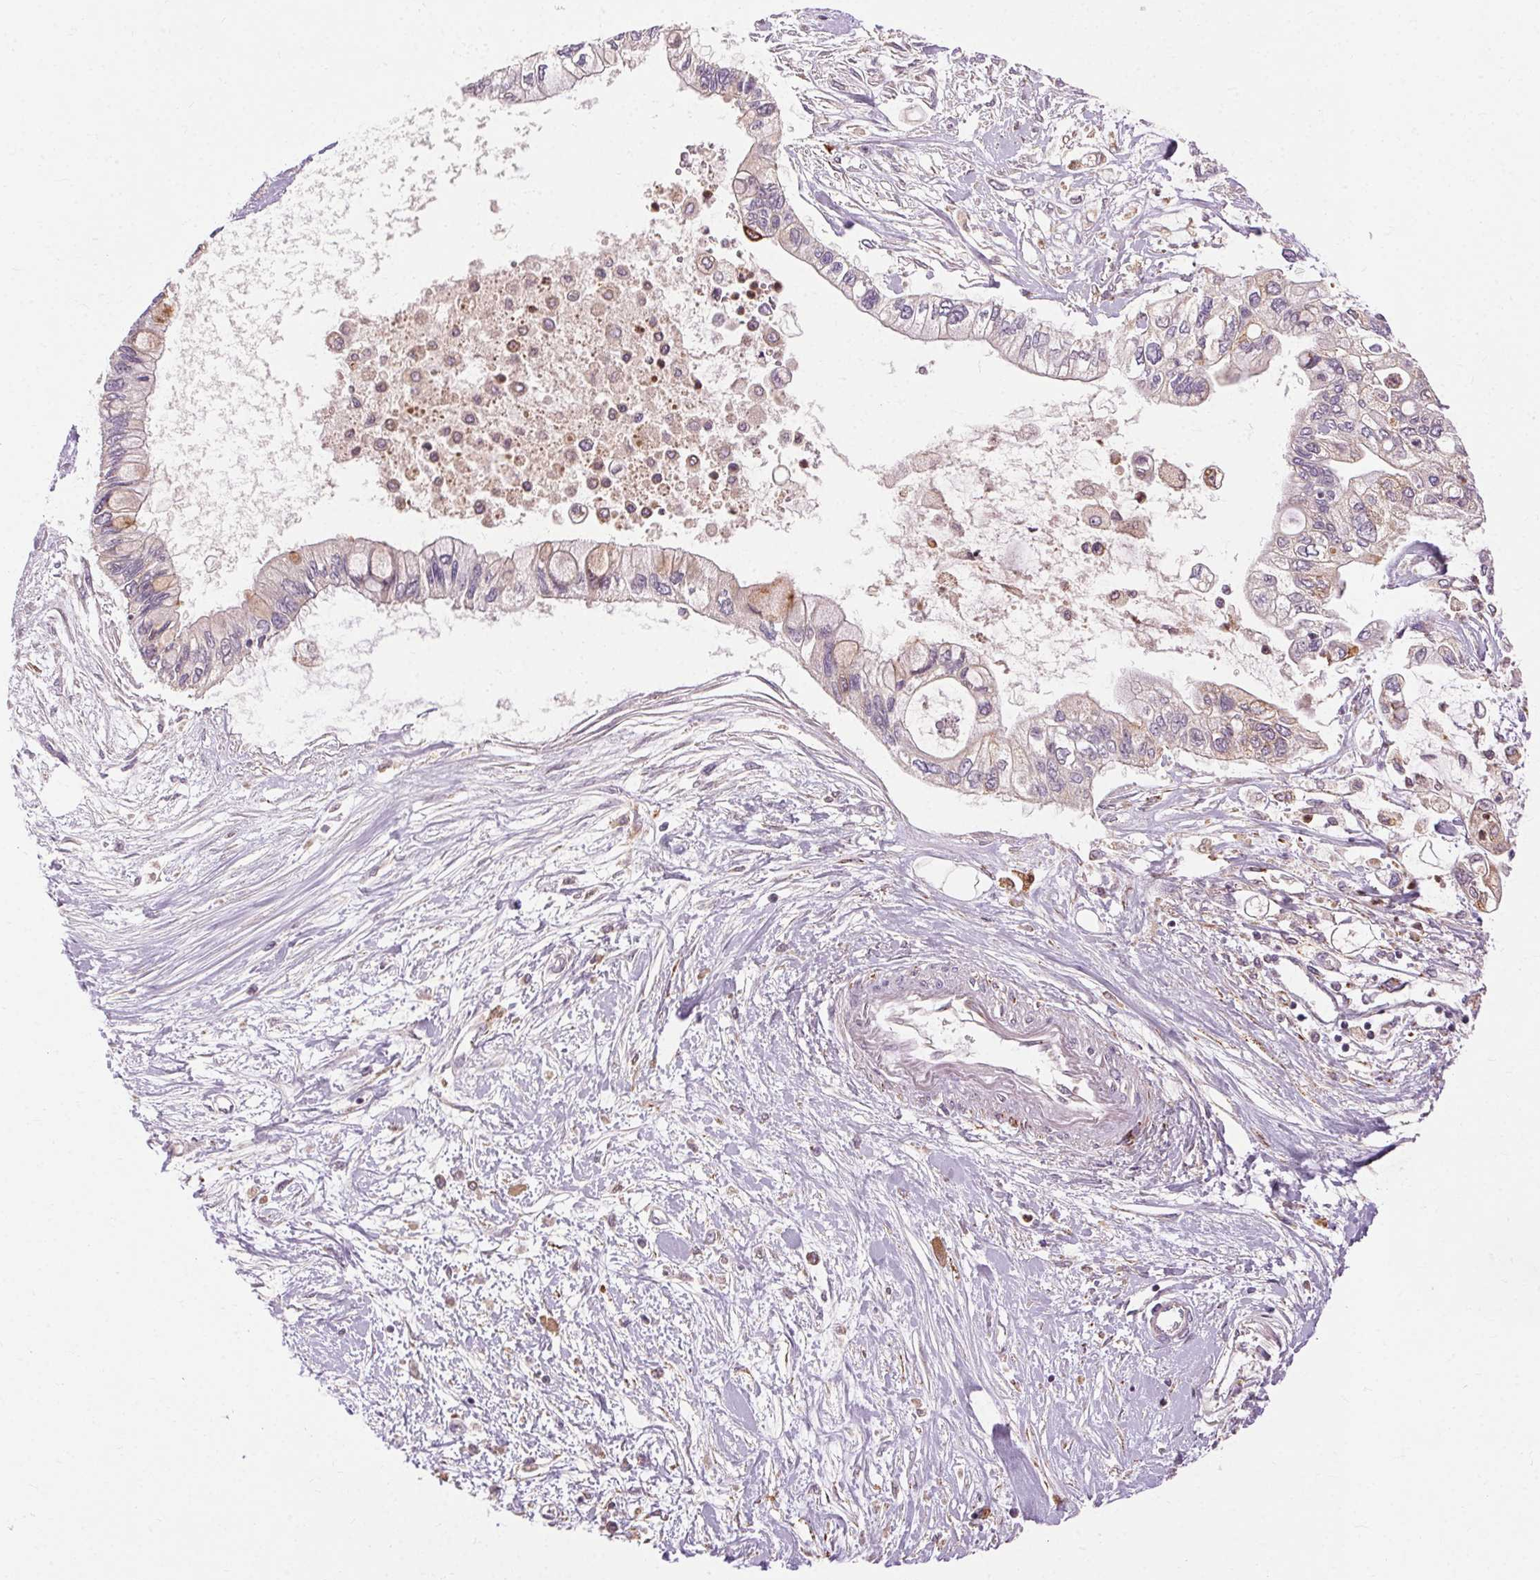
{"staining": {"intensity": "negative", "quantity": "none", "location": "none"}, "tissue": "pancreatic cancer", "cell_type": "Tumor cells", "image_type": "cancer", "snomed": [{"axis": "morphology", "description": "Adenocarcinoma, NOS"}, {"axis": "topography", "description": "Pancreas"}], "caption": "The image shows no significant positivity in tumor cells of pancreatic adenocarcinoma.", "gene": "REP15", "patient": {"sex": "female", "age": 77}}